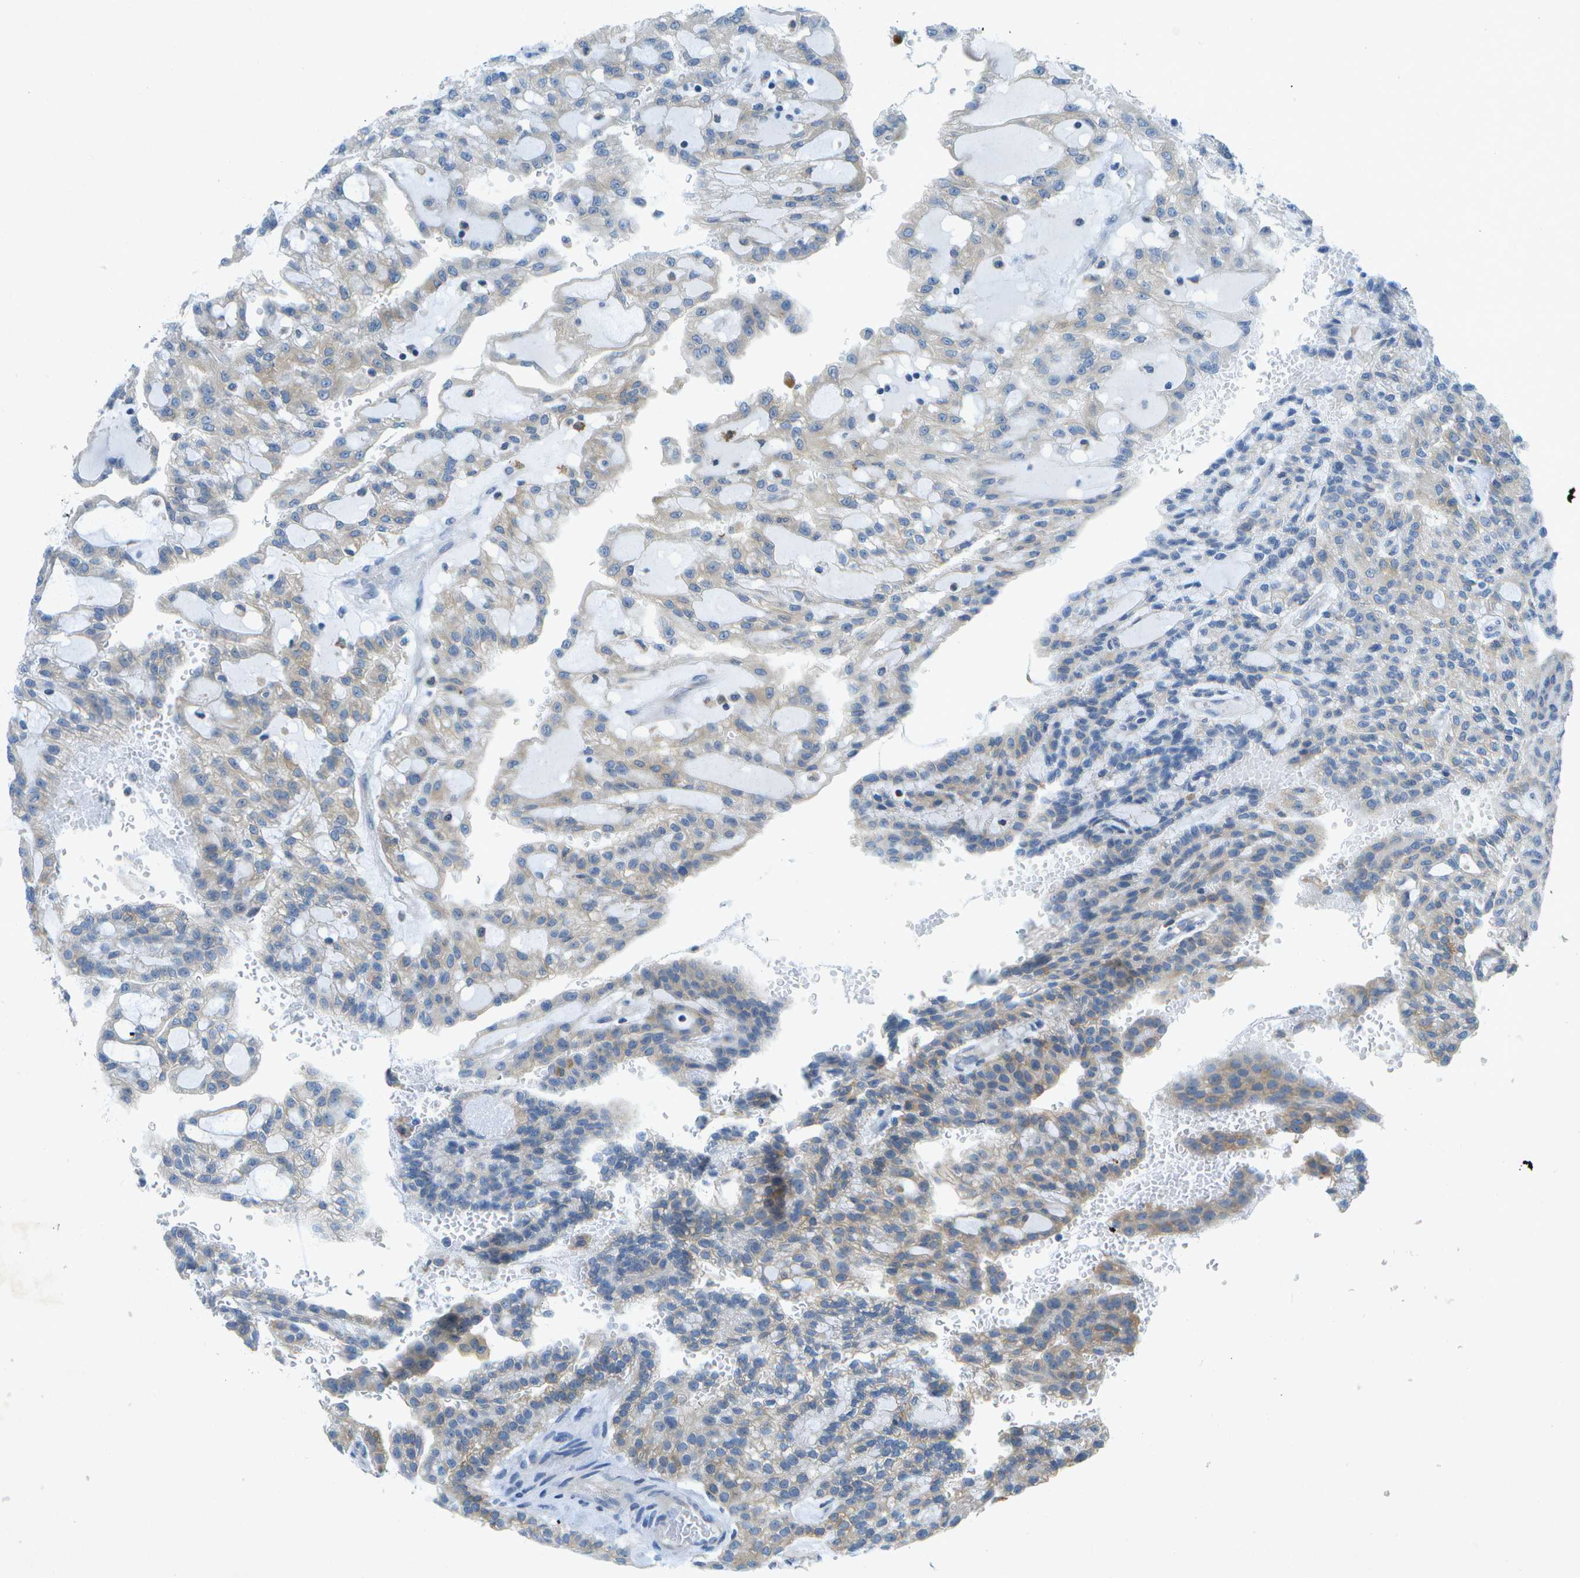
{"staining": {"intensity": "weak", "quantity": "<25%", "location": "cytoplasmic/membranous"}, "tissue": "renal cancer", "cell_type": "Tumor cells", "image_type": "cancer", "snomed": [{"axis": "morphology", "description": "Adenocarcinoma, NOS"}, {"axis": "topography", "description": "Kidney"}], "caption": "High power microscopy histopathology image of an immunohistochemistry (IHC) histopathology image of renal adenocarcinoma, revealing no significant positivity in tumor cells.", "gene": "WNK2", "patient": {"sex": "male", "age": 63}}